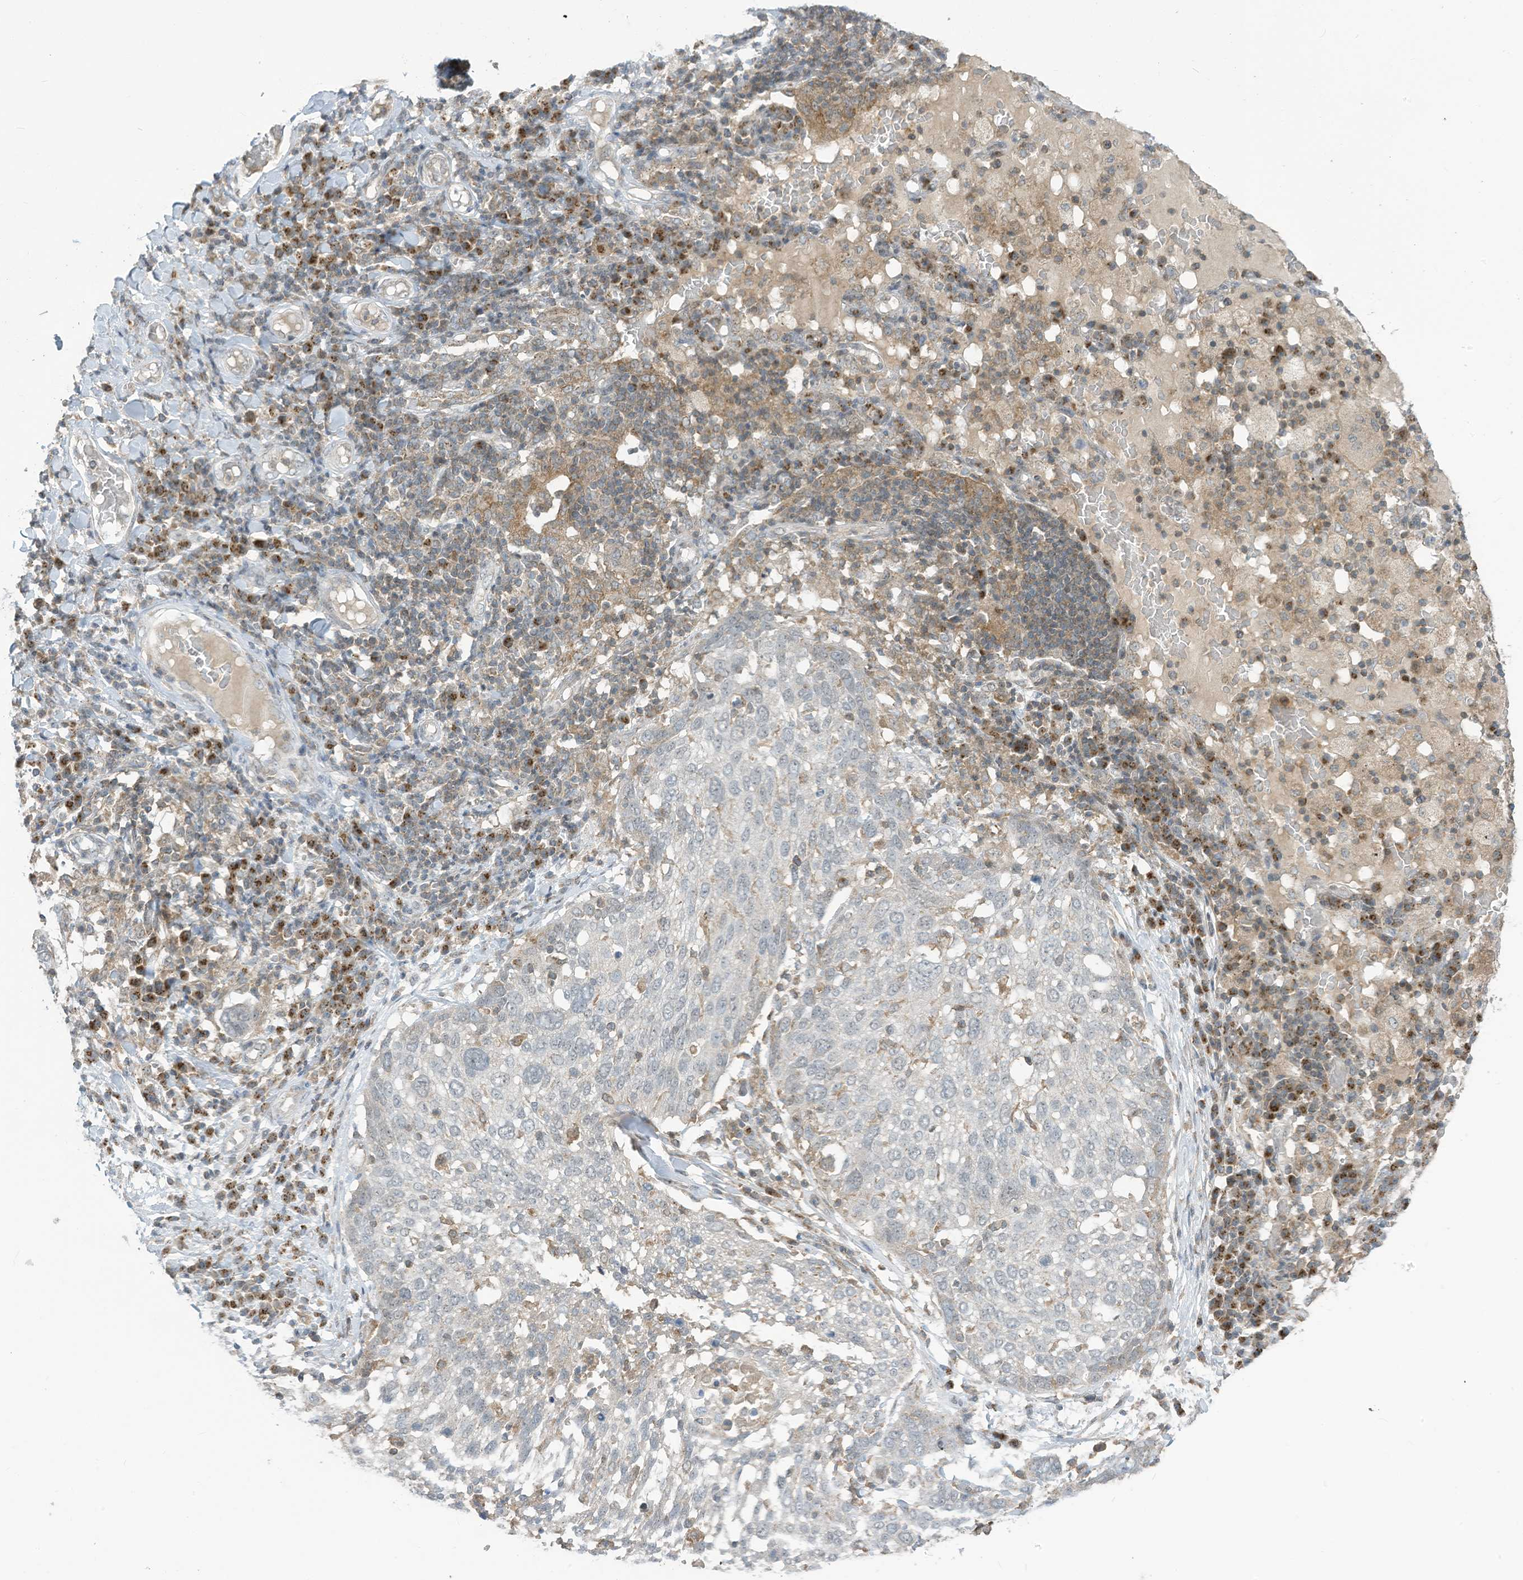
{"staining": {"intensity": "negative", "quantity": "none", "location": "none"}, "tissue": "lung cancer", "cell_type": "Tumor cells", "image_type": "cancer", "snomed": [{"axis": "morphology", "description": "Squamous cell carcinoma, NOS"}, {"axis": "topography", "description": "Lung"}], "caption": "Human squamous cell carcinoma (lung) stained for a protein using immunohistochemistry reveals no expression in tumor cells.", "gene": "PARVG", "patient": {"sex": "male", "age": 65}}